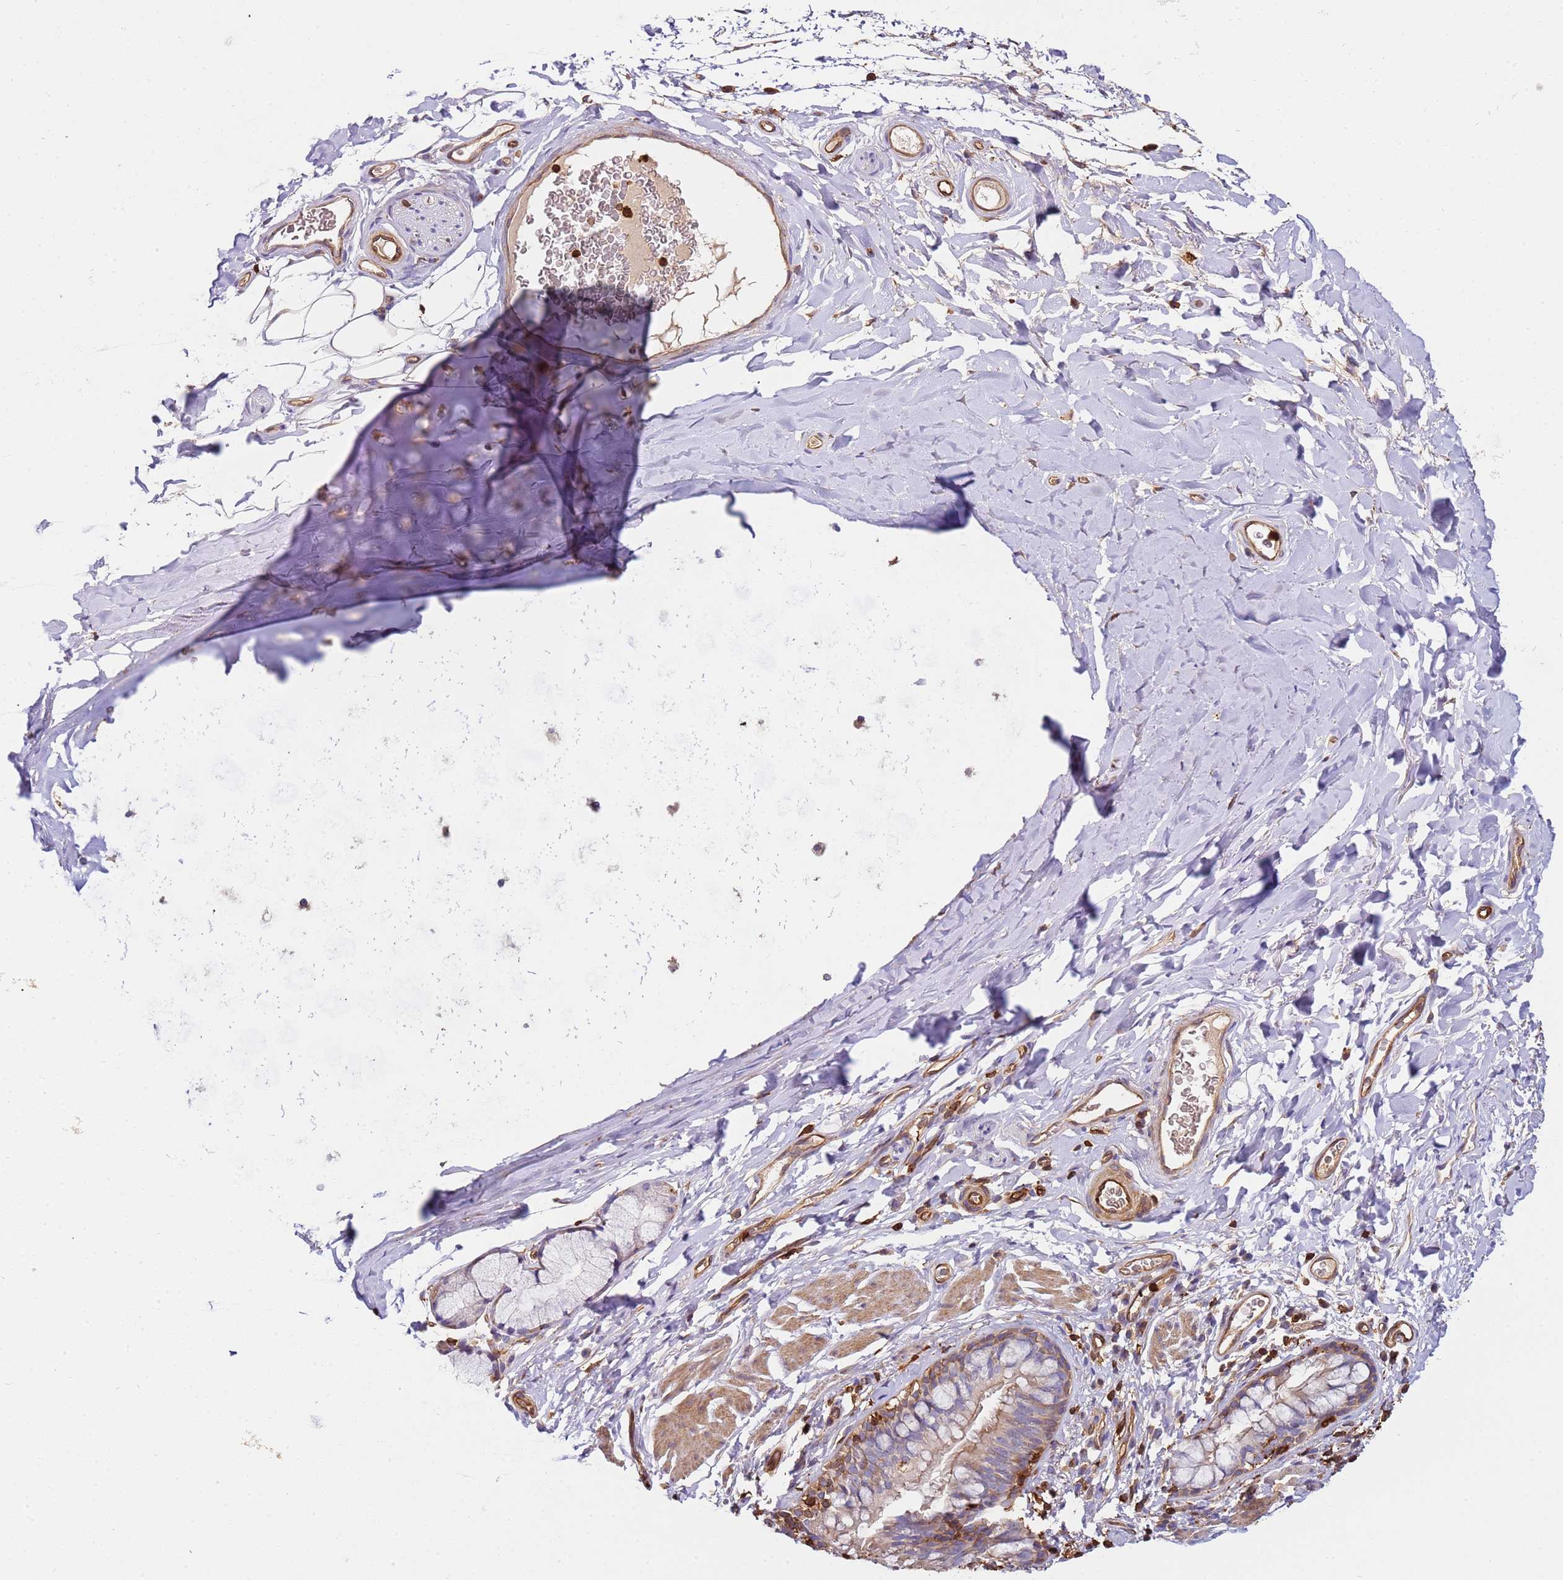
{"staining": {"intensity": "weak", "quantity": "25%-75%", "location": "cytoplasmic/membranous"}, "tissue": "bronchus", "cell_type": "Respiratory epithelial cells", "image_type": "normal", "snomed": [{"axis": "morphology", "description": "Normal tissue, NOS"}, {"axis": "topography", "description": "Cartilage tissue"}, {"axis": "topography", "description": "Bronchus"}], "caption": "Respiratory epithelial cells demonstrate weak cytoplasmic/membranous staining in about 25%-75% of cells in benign bronchus. (DAB = brown stain, brightfield microscopy at high magnification).", "gene": "OR6P1", "patient": {"sex": "female", "age": 36}}